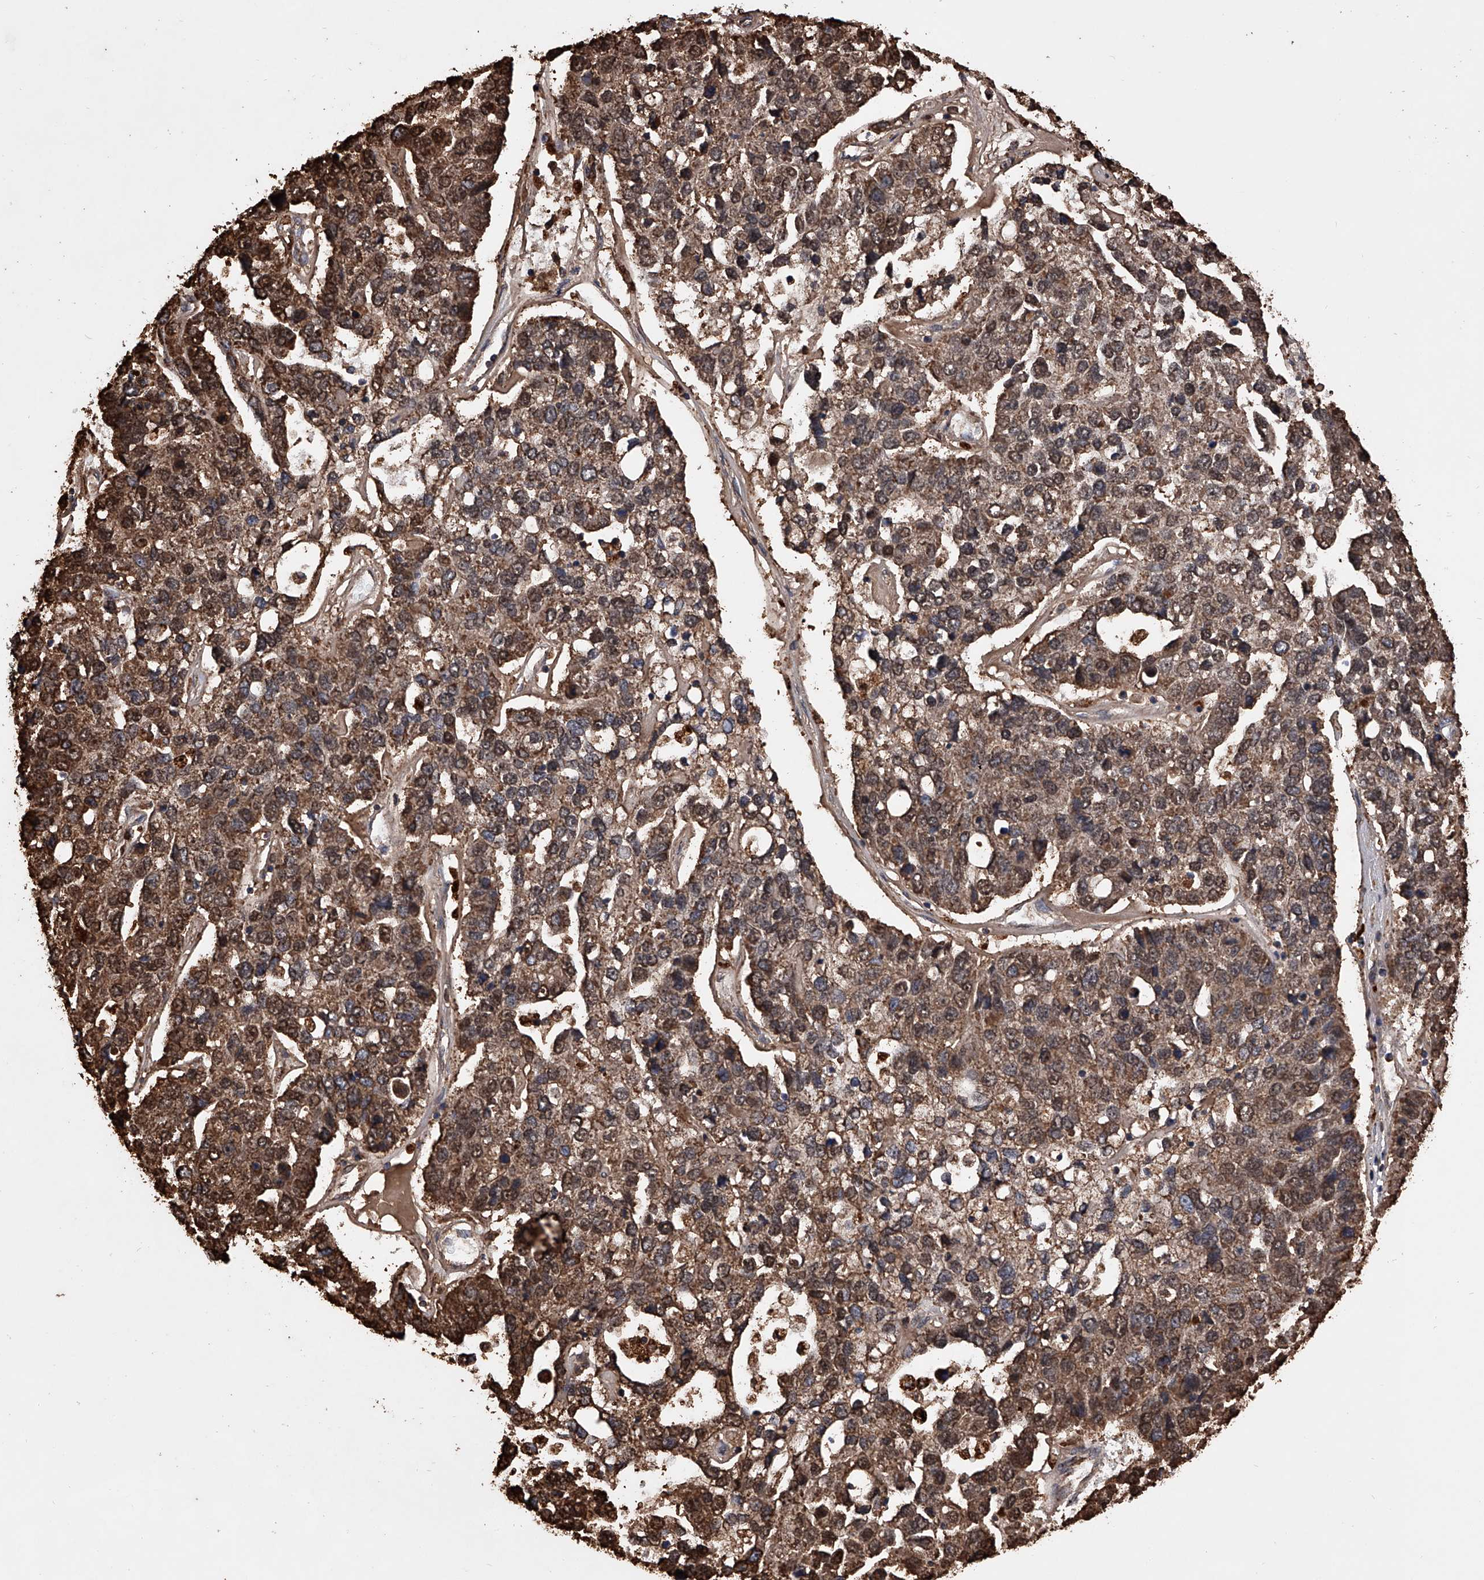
{"staining": {"intensity": "strong", "quantity": ">75%", "location": "cytoplasmic/membranous,nuclear"}, "tissue": "pancreatic cancer", "cell_type": "Tumor cells", "image_type": "cancer", "snomed": [{"axis": "morphology", "description": "Adenocarcinoma, NOS"}, {"axis": "topography", "description": "Pancreas"}], "caption": "There is high levels of strong cytoplasmic/membranous and nuclear positivity in tumor cells of adenocarcinoma (pancreatic), as demonstrated by immunohistochemical staining (brown color).", "gene": "SMPDL3A", "patient": {"sex": "female", "age": 61}}